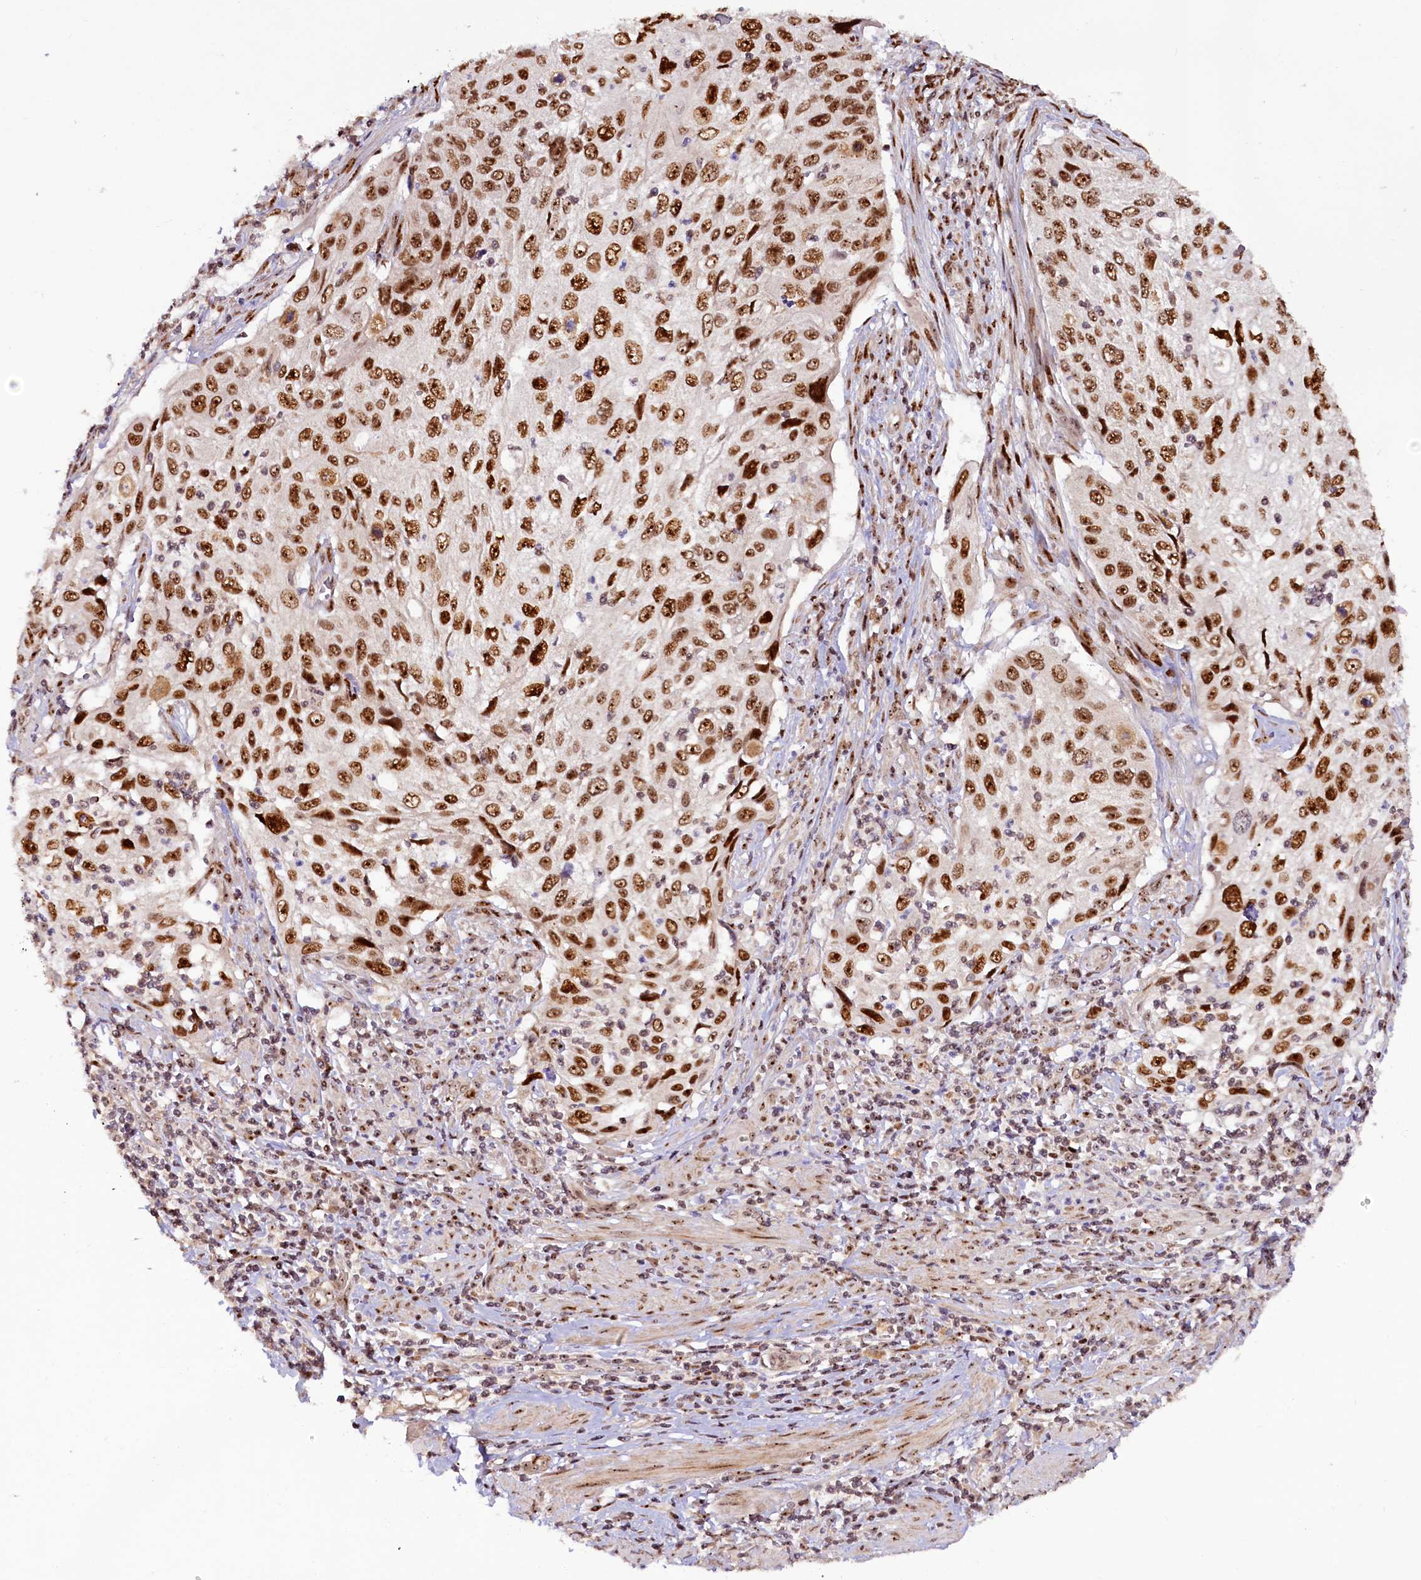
{"staining": {"intensity": "strong", "quantity": ">75%", "location": "nuclear"}, "tissue": "cervical cancer", "cell_type": "Tumor cells", "image_type": "cancer", "snomed": [{"axis": "morphology", "description": "Squamous cell carcinoma, NOS"}, {"axis": "topography", "description": "Cervix"}], "caption": "A brown stain shows strong nuclear positivity of a protein in squamous cell carcinoma (cervical) tumor cells. Immunohistochemistry (ihc) stains the protein of interest in brown and the nuclei are stained blue.", "gene": "TCOF1", "patient": {"sex": "female", "age": 70}}